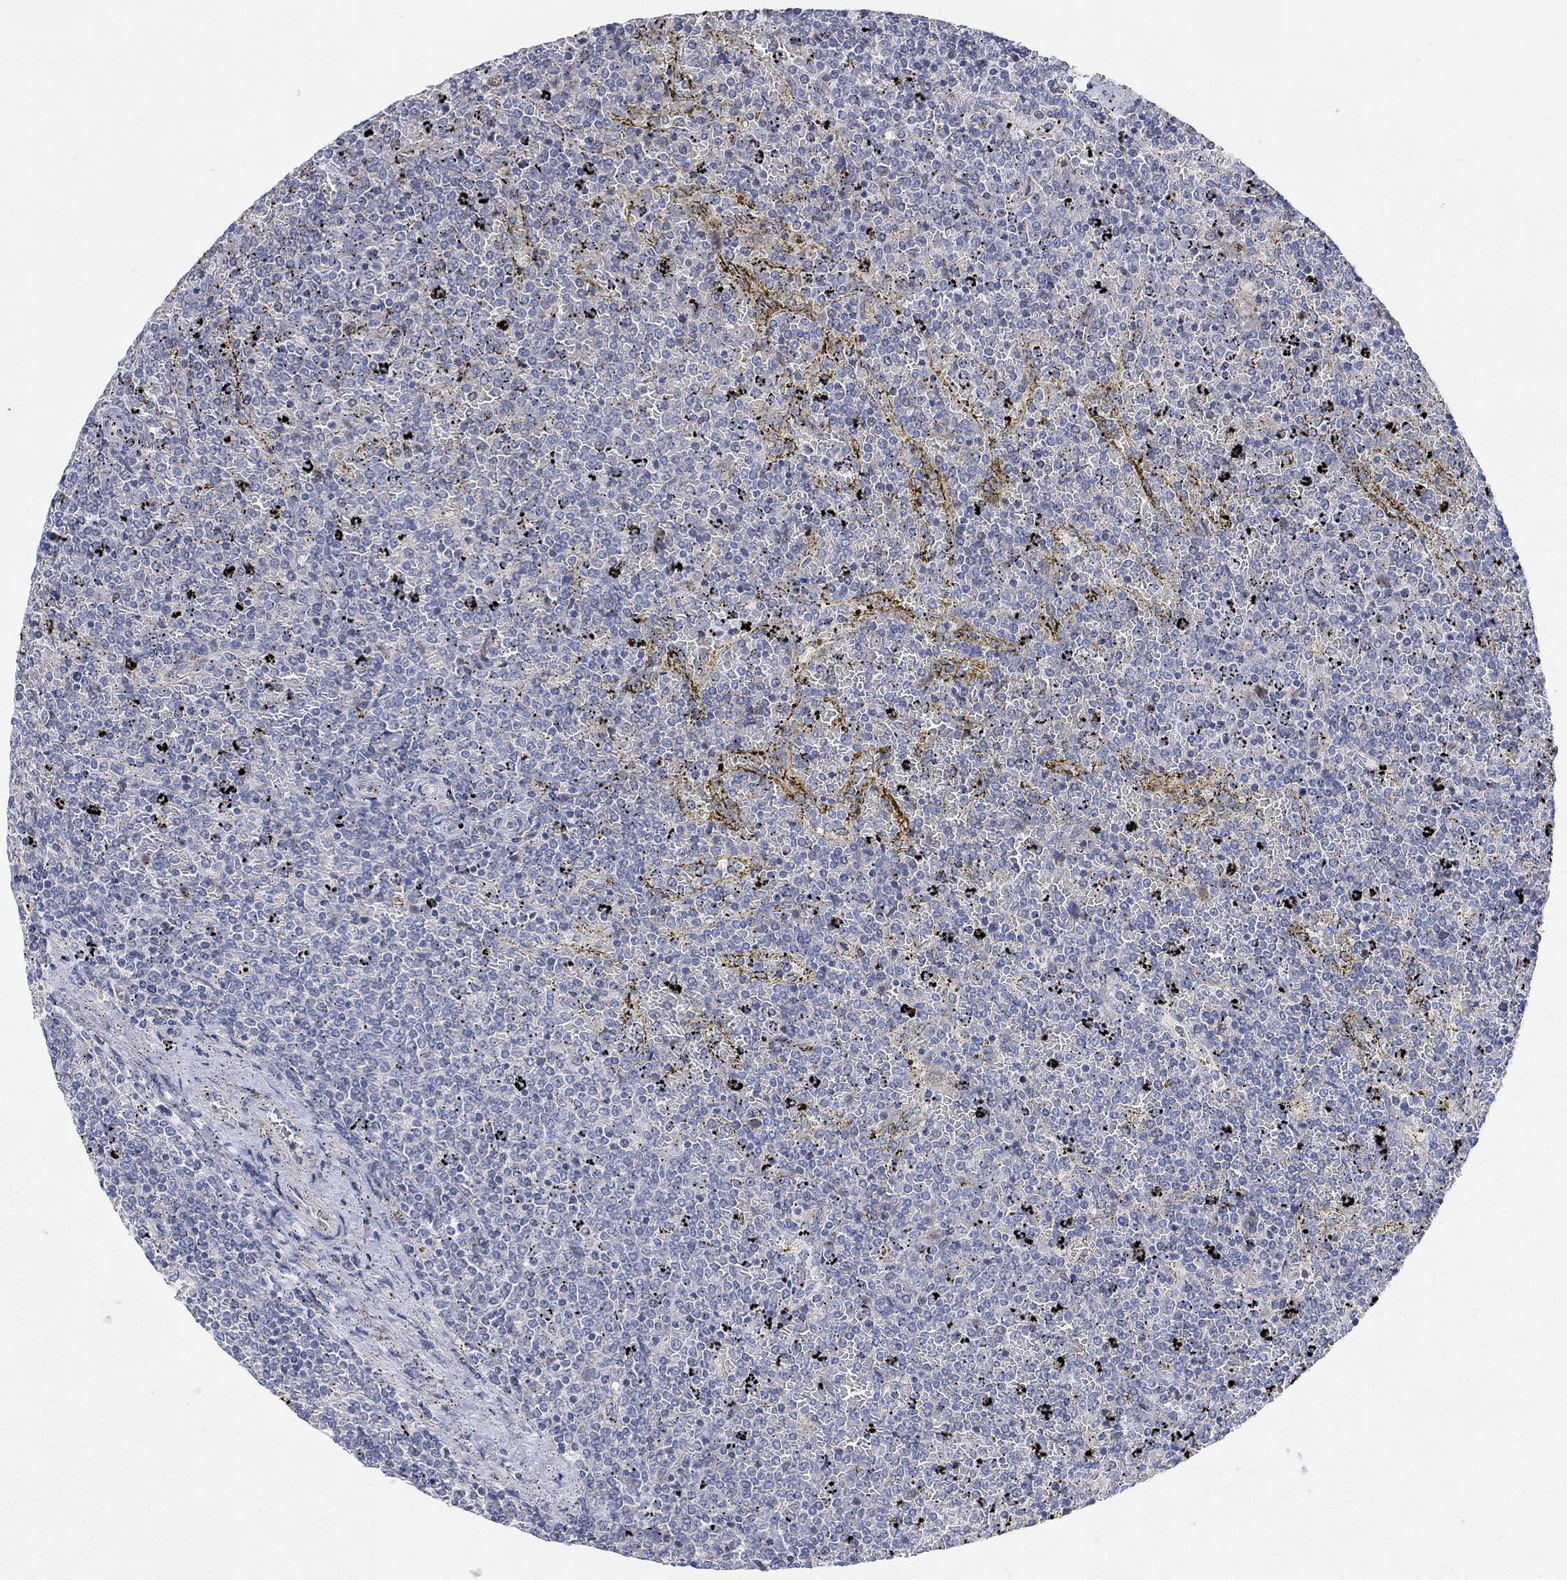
{"staining": {"intensity": "negative", "quantity": "none", "location": "none"}, "tissue": "lymphoma", "cell_type": "Tumor cells", "image_type": "cancer", "snomed": [{"axis": "morphology", "description": "Malignant lymphoma, non-Hodgkin's type, Low grade"}, {"axis": "topography", "description": "Spleen"}], "caption": "Lymphoma was stained to show a protein in brown. There is no significant staining in tumor cells.", "gene": "CNTF", "patient": {"sex": "female", "age": 77}}